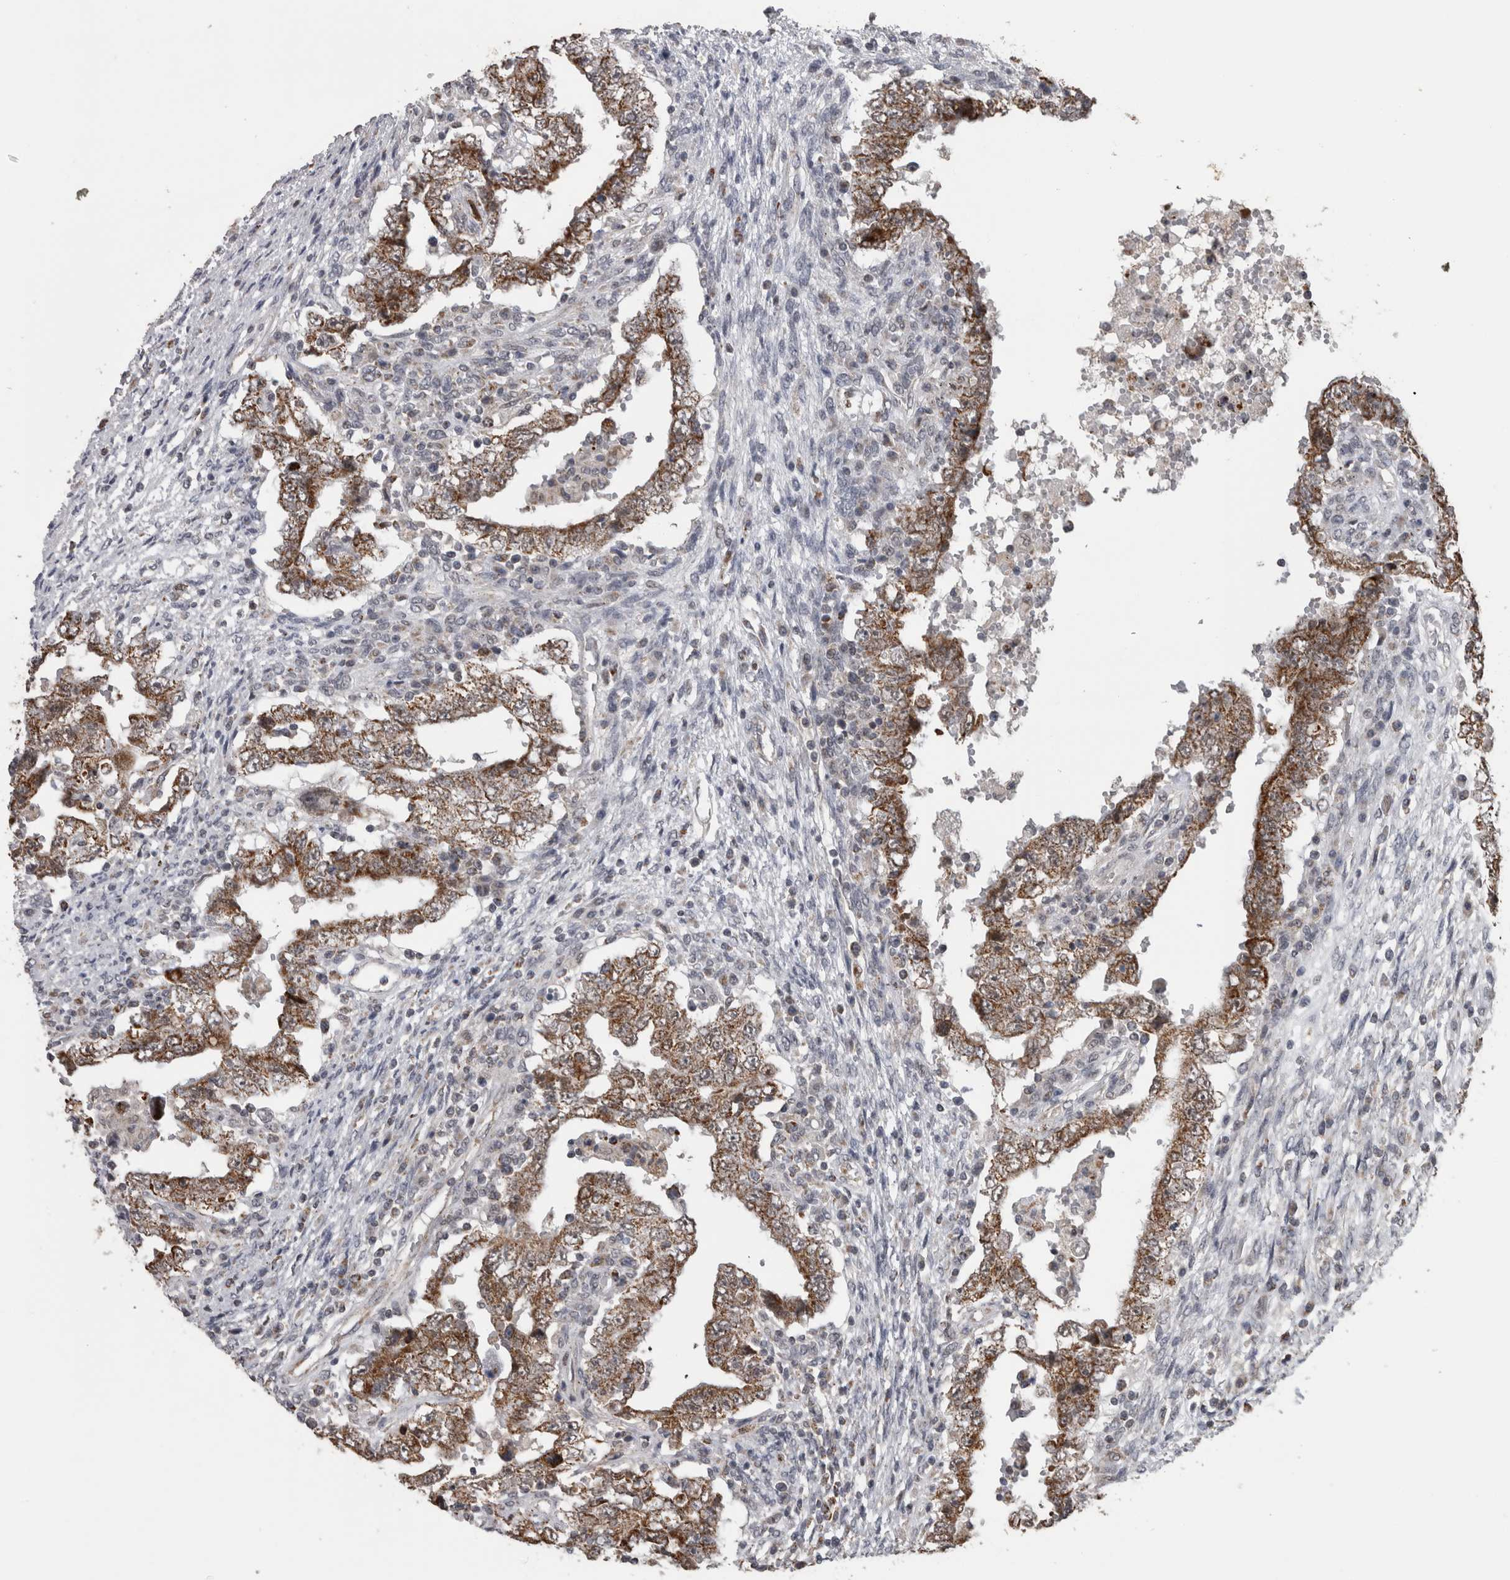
{"staining": {"intensity": "moderate", "quantity": ">75%", "location": "cytoplasmic/membranous"}, "tissue": "testis cancer", "cell_type": "Tumor cells", "image_type": "cancer", "snomed": [{"axis": "morphology", "description": "Carcinoma, Embryonal, NOS"}, {"axis": "topography", "description": "Testis"}], "caption": "A micrograph of human testis embryonal carcinoma stained for a protein demonstrates moderate cytoplasmic/membranous brown staining in tumor cells.", "gene": "OR2K2", "patient": {"sex": "male", "age": 26}}